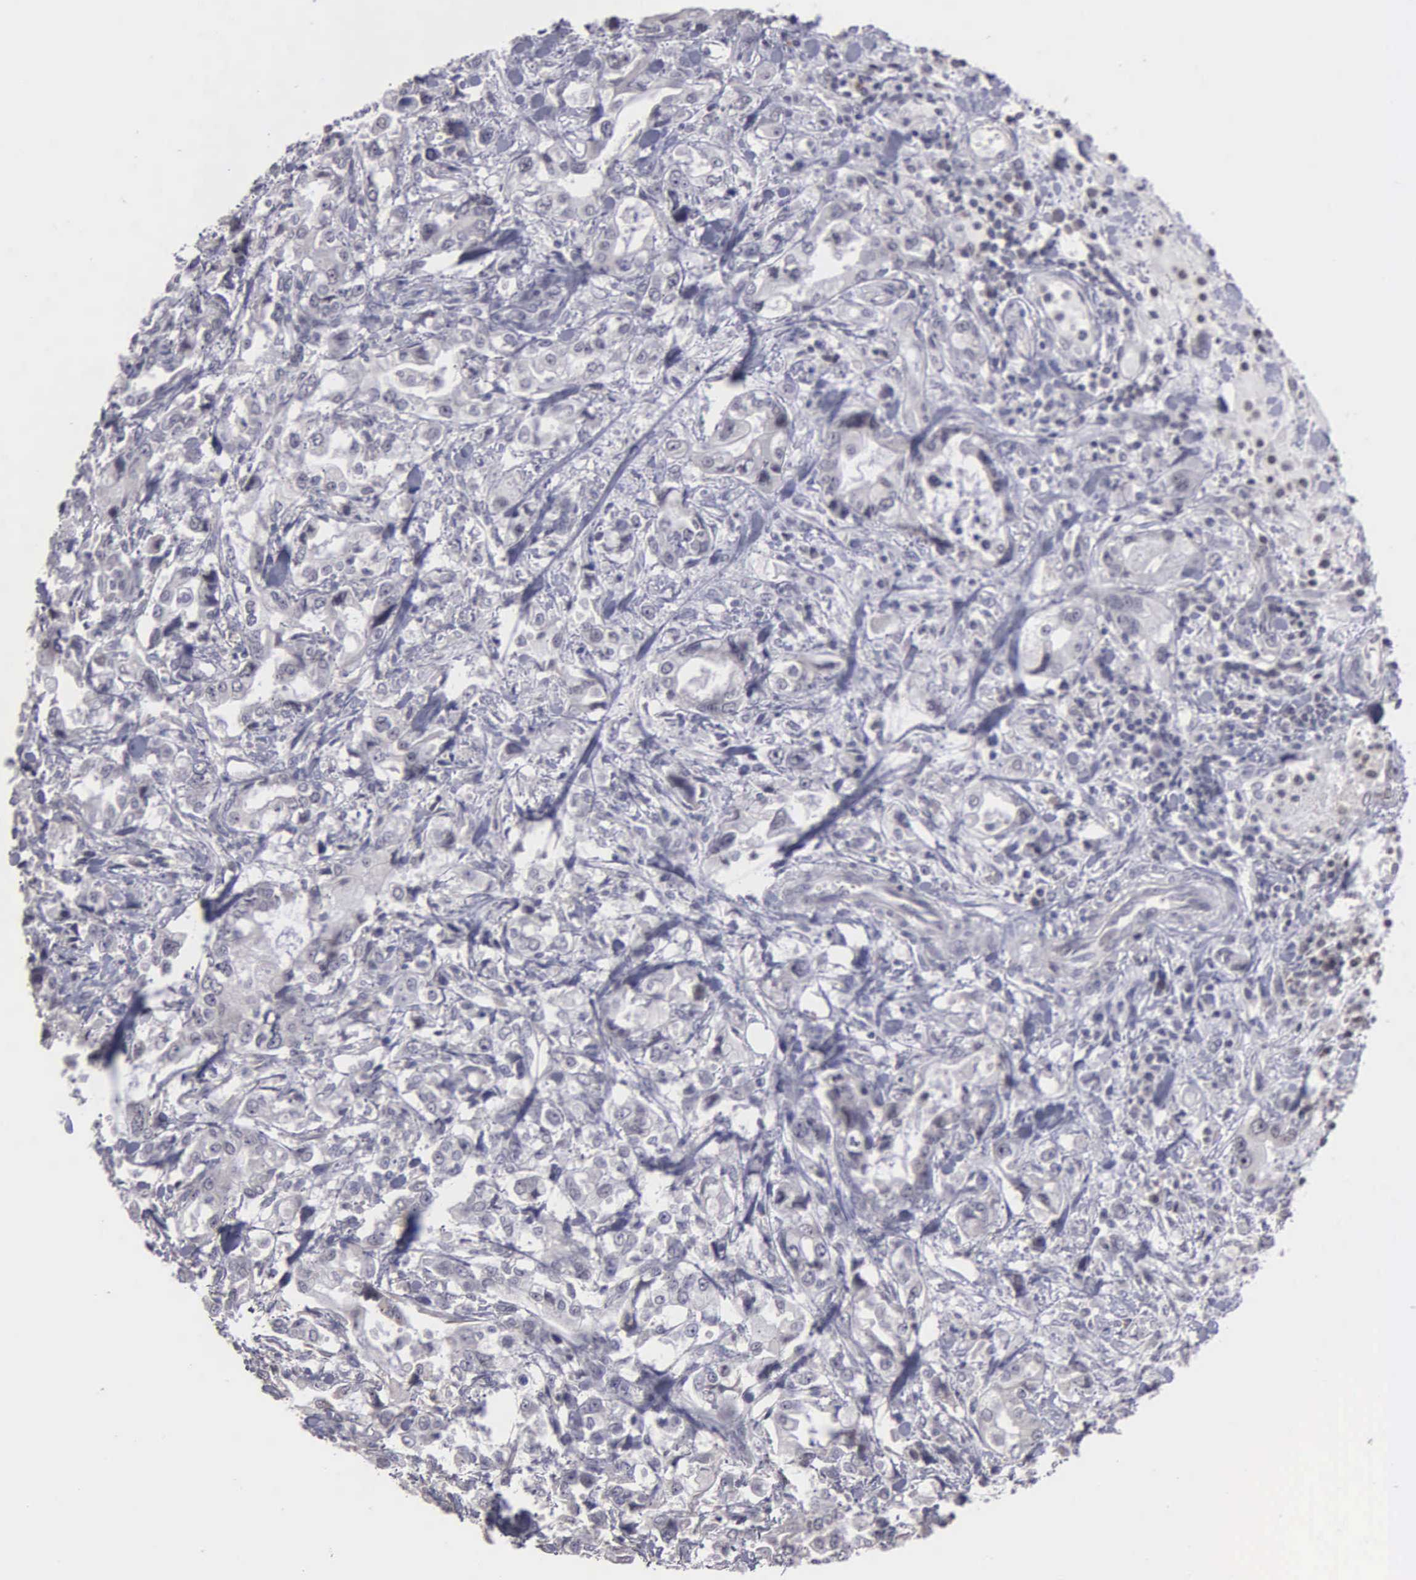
{"staining": {"intensity": "negative", "quantity": "none", "location": "none"}, "tissue": "stomach cancer", "cell_type": "Tumor cells", "image_type": "cancer", "snomed": [{"axis": "morphology", "description": "Adenocarcinoma, NOS"}, {"axis": "topography", "description": "Pancreas"}, {"axis": "topography", "description": "Stomach, upper"}], "caption": "Human stomach cancer (adenocarcinoma) stained for a protein using immunohistochemistry shows no expression in tumor cells.", "gene": "BRD1", "patient": {"sex": "male", "age": 77}}